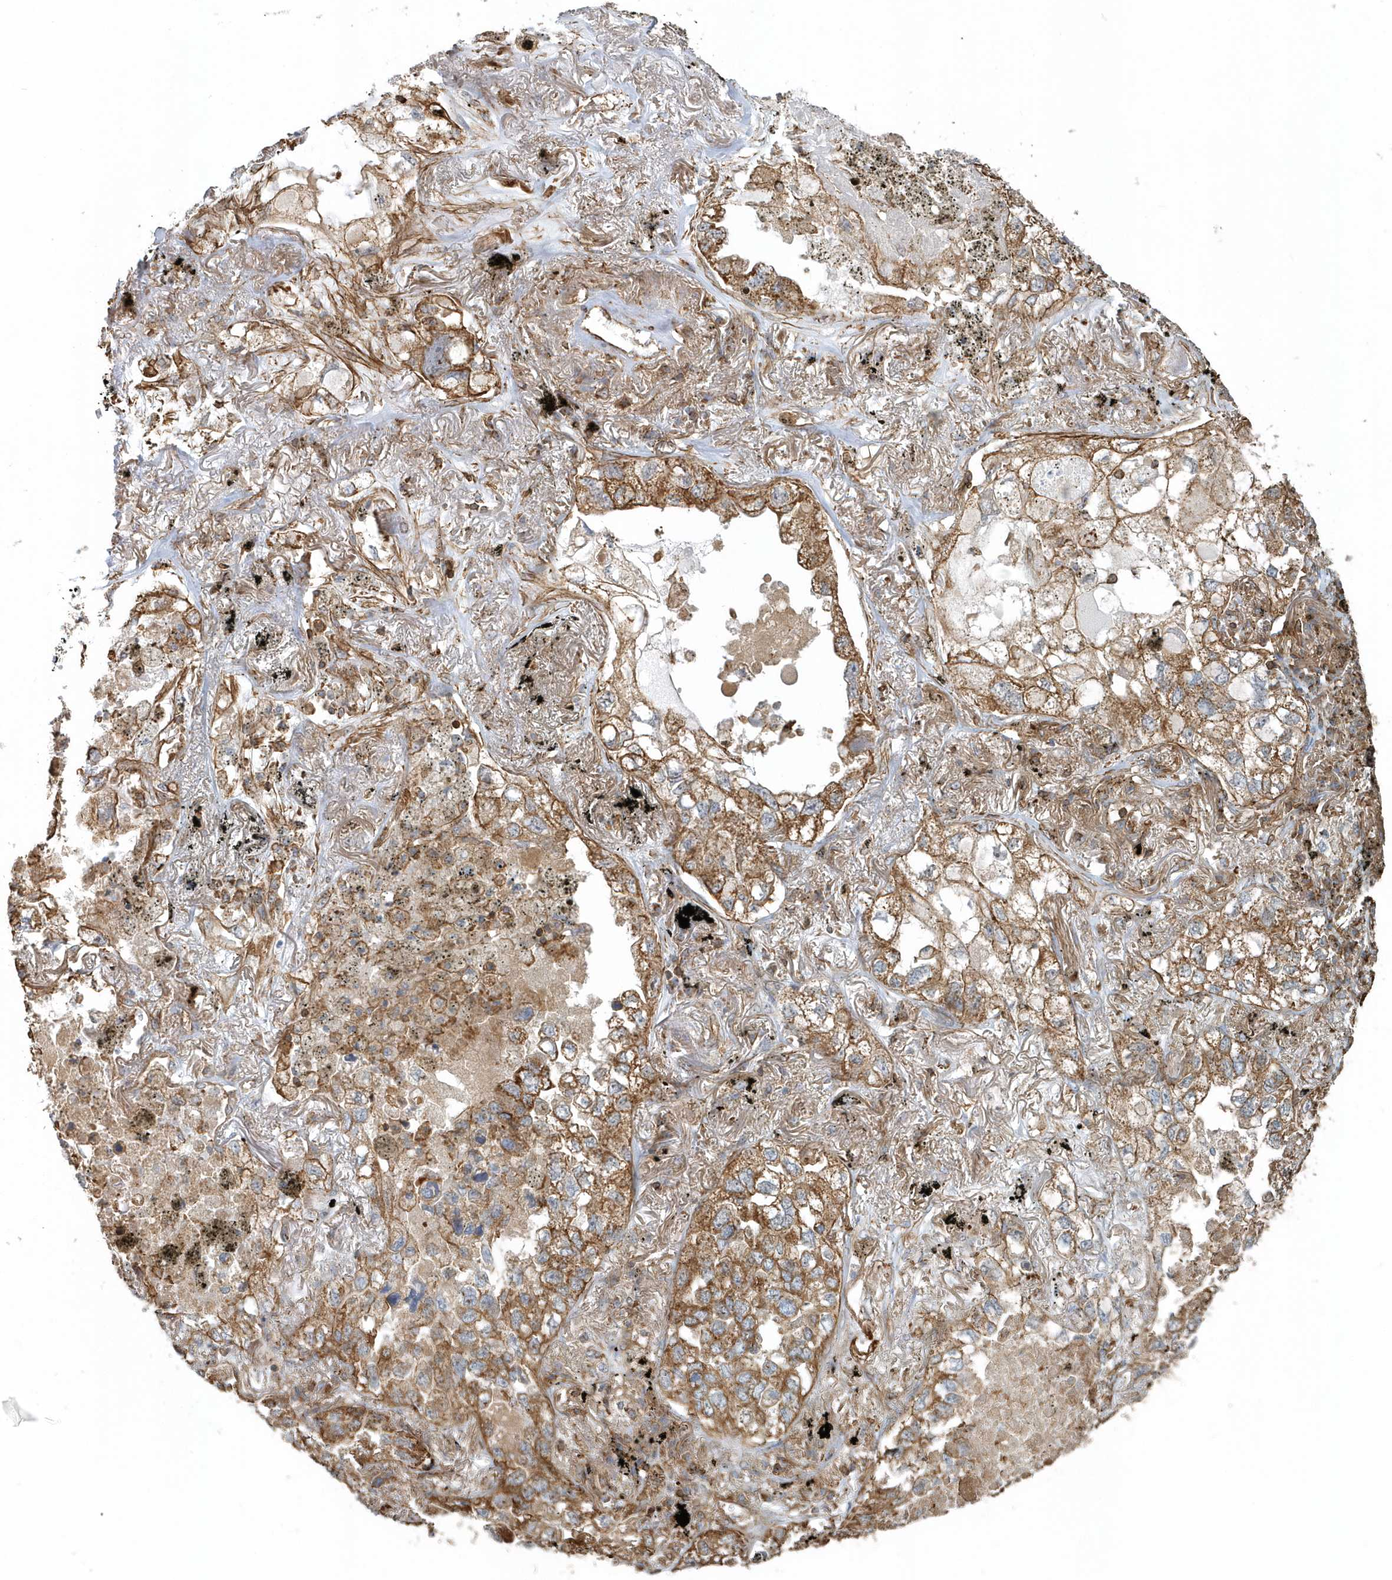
{"staining": {"intensity": "moderate", "quantity": ">75%", "location": "cytoplasmic/membranous"}, "tissue": "lung cancer", "cell_type": "Tumor cells", "image_type": "cancer", "snomed": [{"axis": "morphology", "description": "Adenocarcinoma, NOS"}, {"axis": "topography", "description": "Lung"}], "caption": "A brown stain shows moderate cytoplasmic/membranous staining of a protein in lung adenocarcinoma tumor cells.", "gene": "MMUT", "patient": {"sex": "male", "age": 65}}